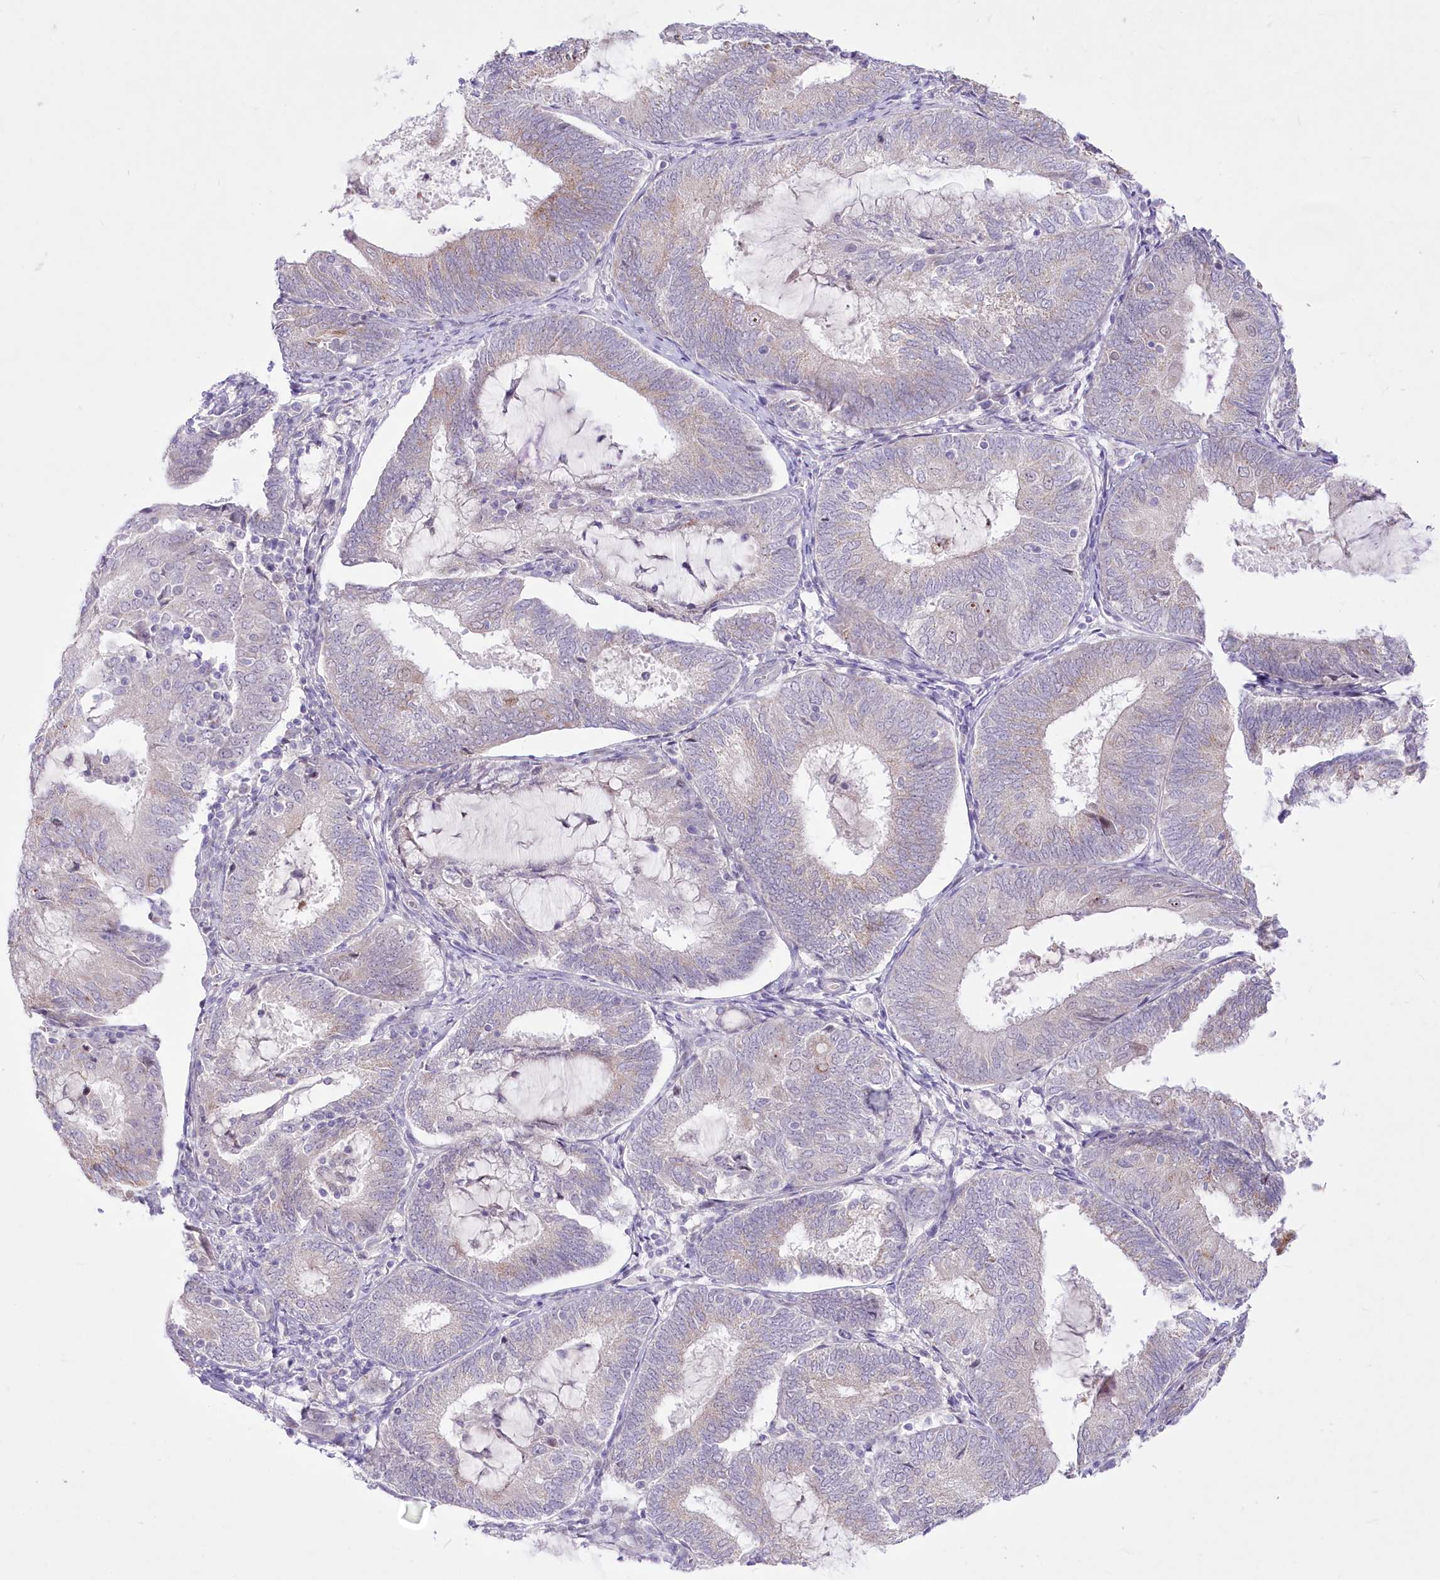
{"staining": {"intensity": "negative", "quantity": "none", "location": "none"}, "tissue": "endometrial cancer", "cell_type": "Tumor cells", "image_type": "cancer", "snomed": [{"axis": "morphology", "description": "Adenocarcinoma, NOS"}, {"axis": "topography", "description": "Endometrium"}], "caption": "Protein analysis of endometrial cancer shows no significant expression in tumor cells. (DAB (3,3'-diaminobenzidine) immunohistochemistry, high magnification).", "gene": "BEND7", "patient": {"sex": "female", "age": 81}}